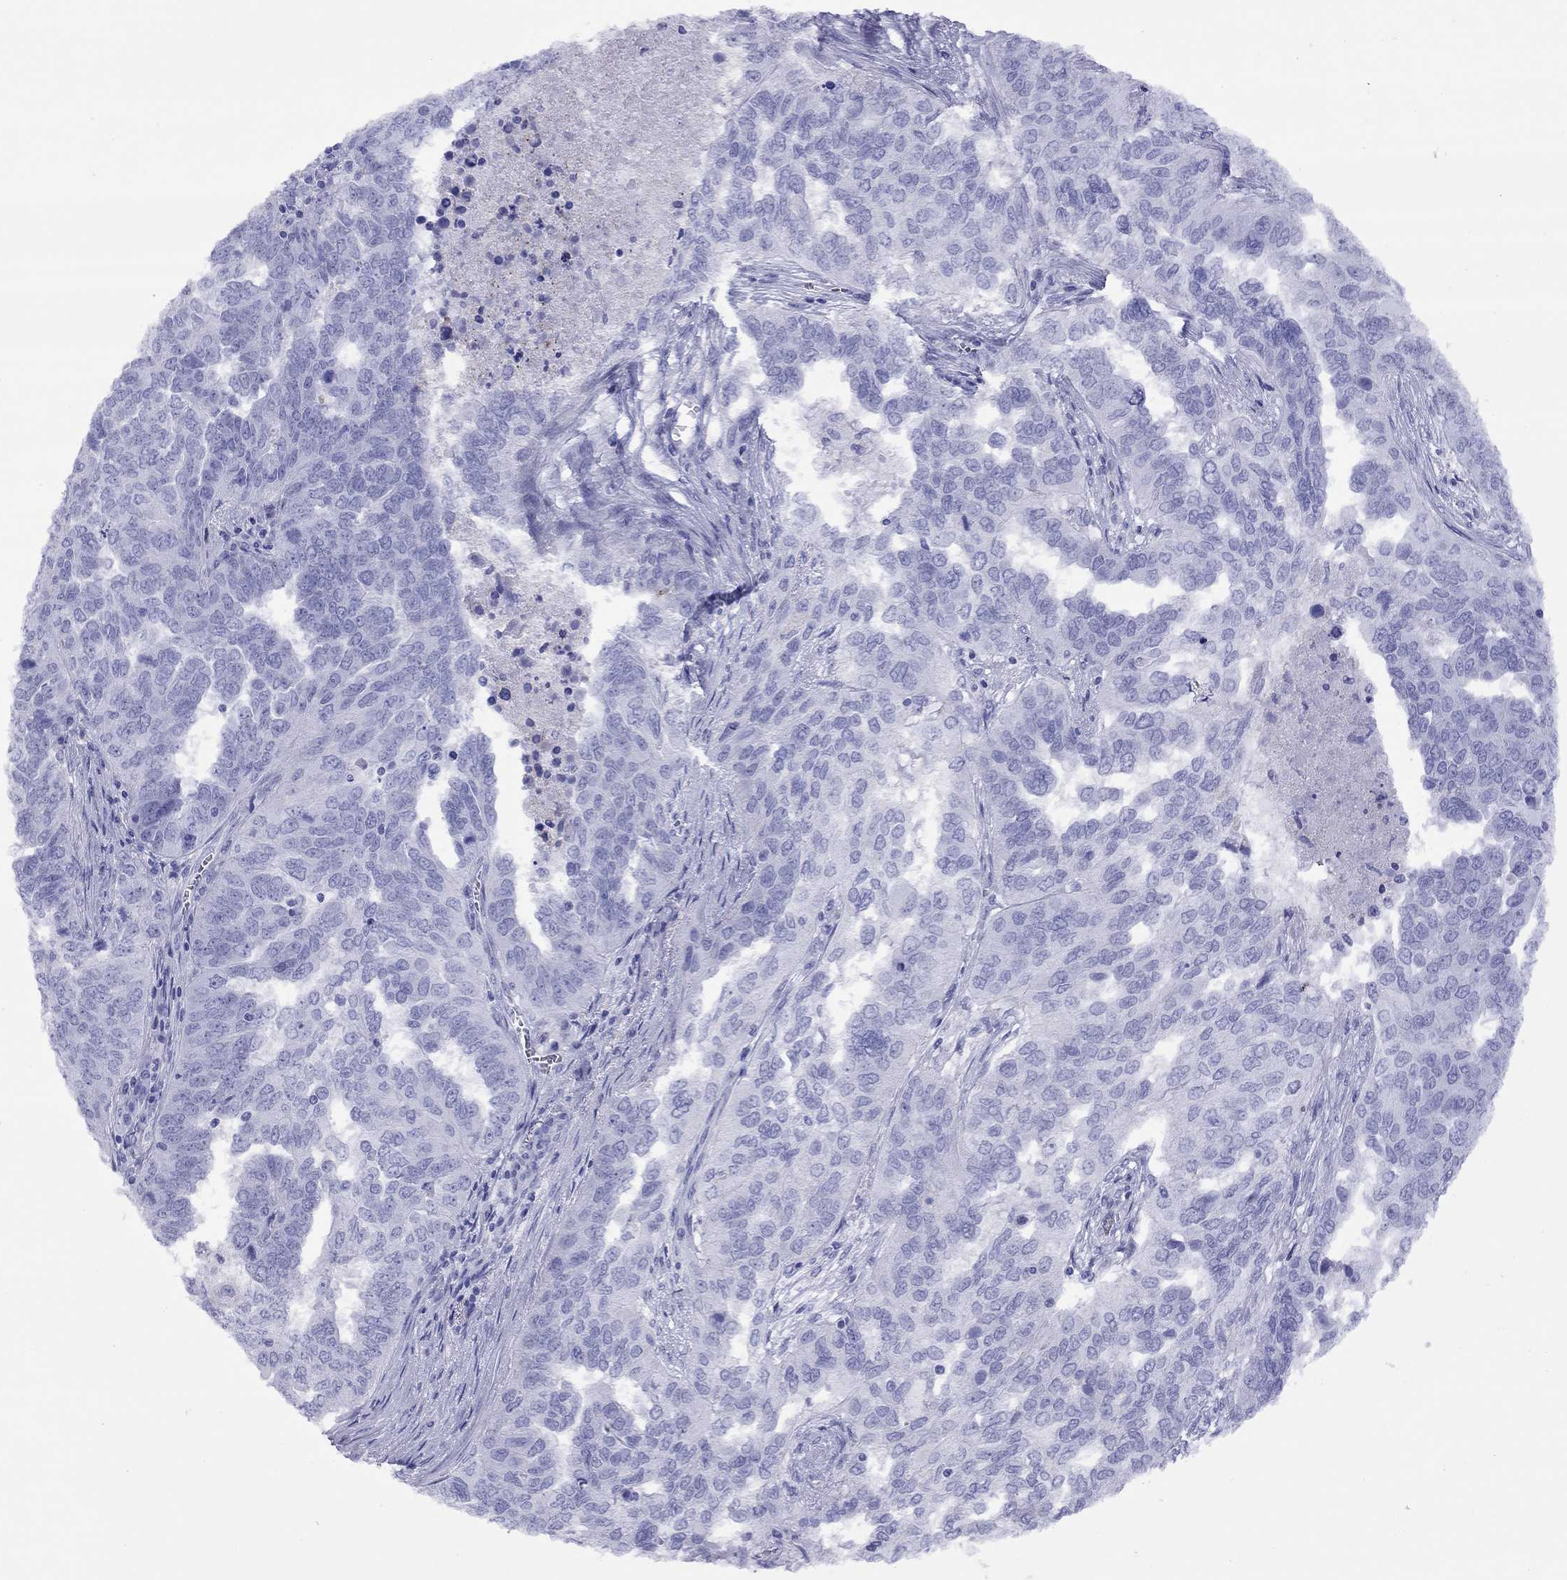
{"staining": {"intensity": "negative", "quantity": "none", "location": "none"}, "tissue": "ovarian cancer", "cell_type": "Tumor cells", "image_type": "cancer", "snomed": [{"axis": "morphology", "description": "Carcinoma, endometroid"}, {"axis": "topography", "description": "Soft tissue"}, {"axis": "topography", "description": "Ovary"}], "caption": "Immunohistochemistry (IHC) histopathology image of neoplastic tissue: human endometroid carcinoma (ovarian) stained with DAB (3,3'-diaminobenzidine) reveals no significant protein expression in tumor cells.", "gene": "SLC30A8", "patient": {"sex": "female", "age": 52}}